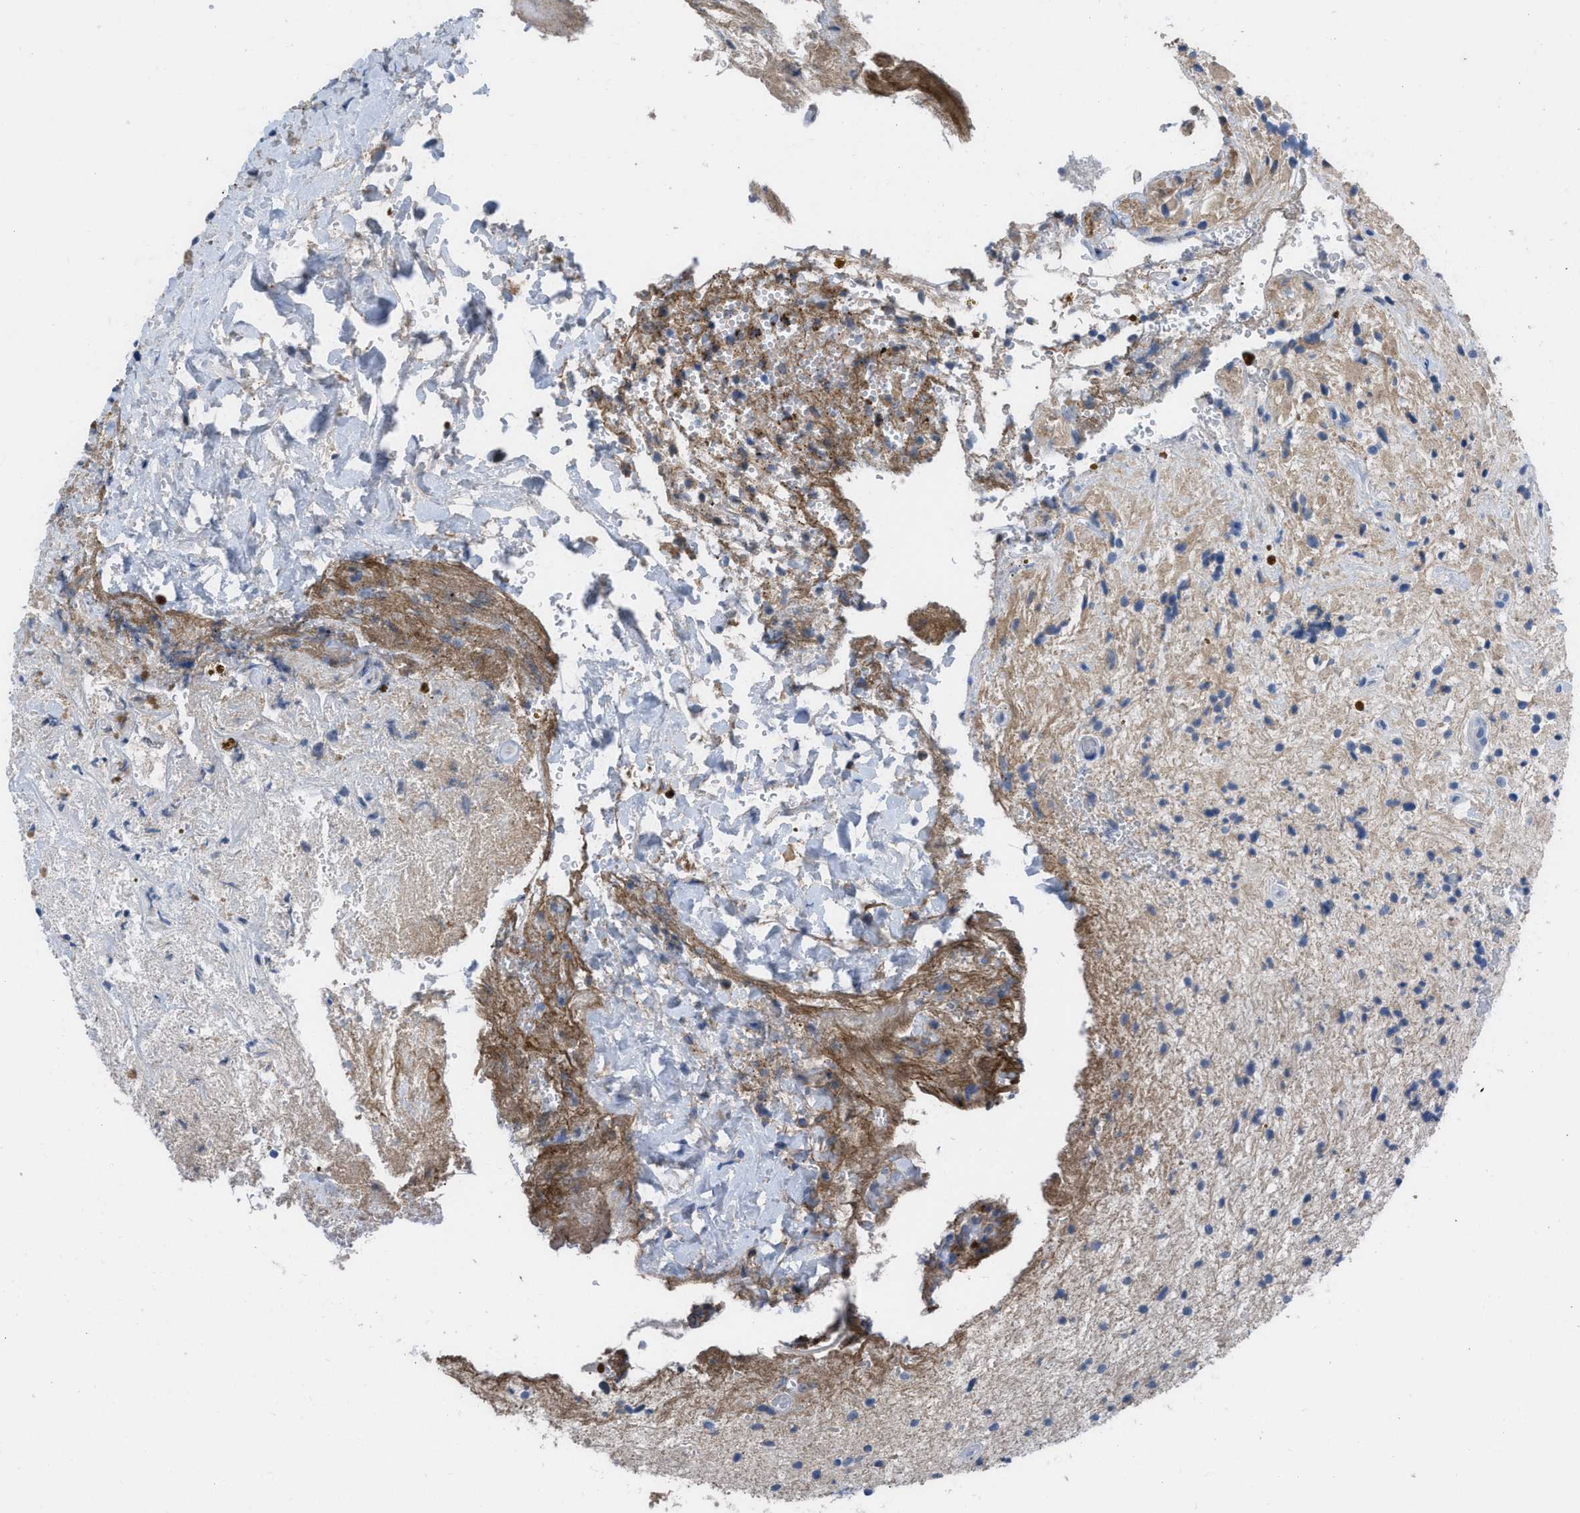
{"staining": {"intensity": "weak", "quantity": "<25%", "location": "cytoplasmic/membranous"}, "tissue": "glioma", "cell_type": "Tumor cells", "image_type": "cancer", "snomed": [{"axis": "morphology", "description": "Glioma, malignant, High grade"}, {"axis": "topography", "description": "Brain"}], "caption": "High power microscopy micrograph of an IHC micrograph of high-grade glioma (malignant), revealing no significant positivity in tumor cells.", "gene": "HPX", "patient": {"sex": "male", "age": 33}}